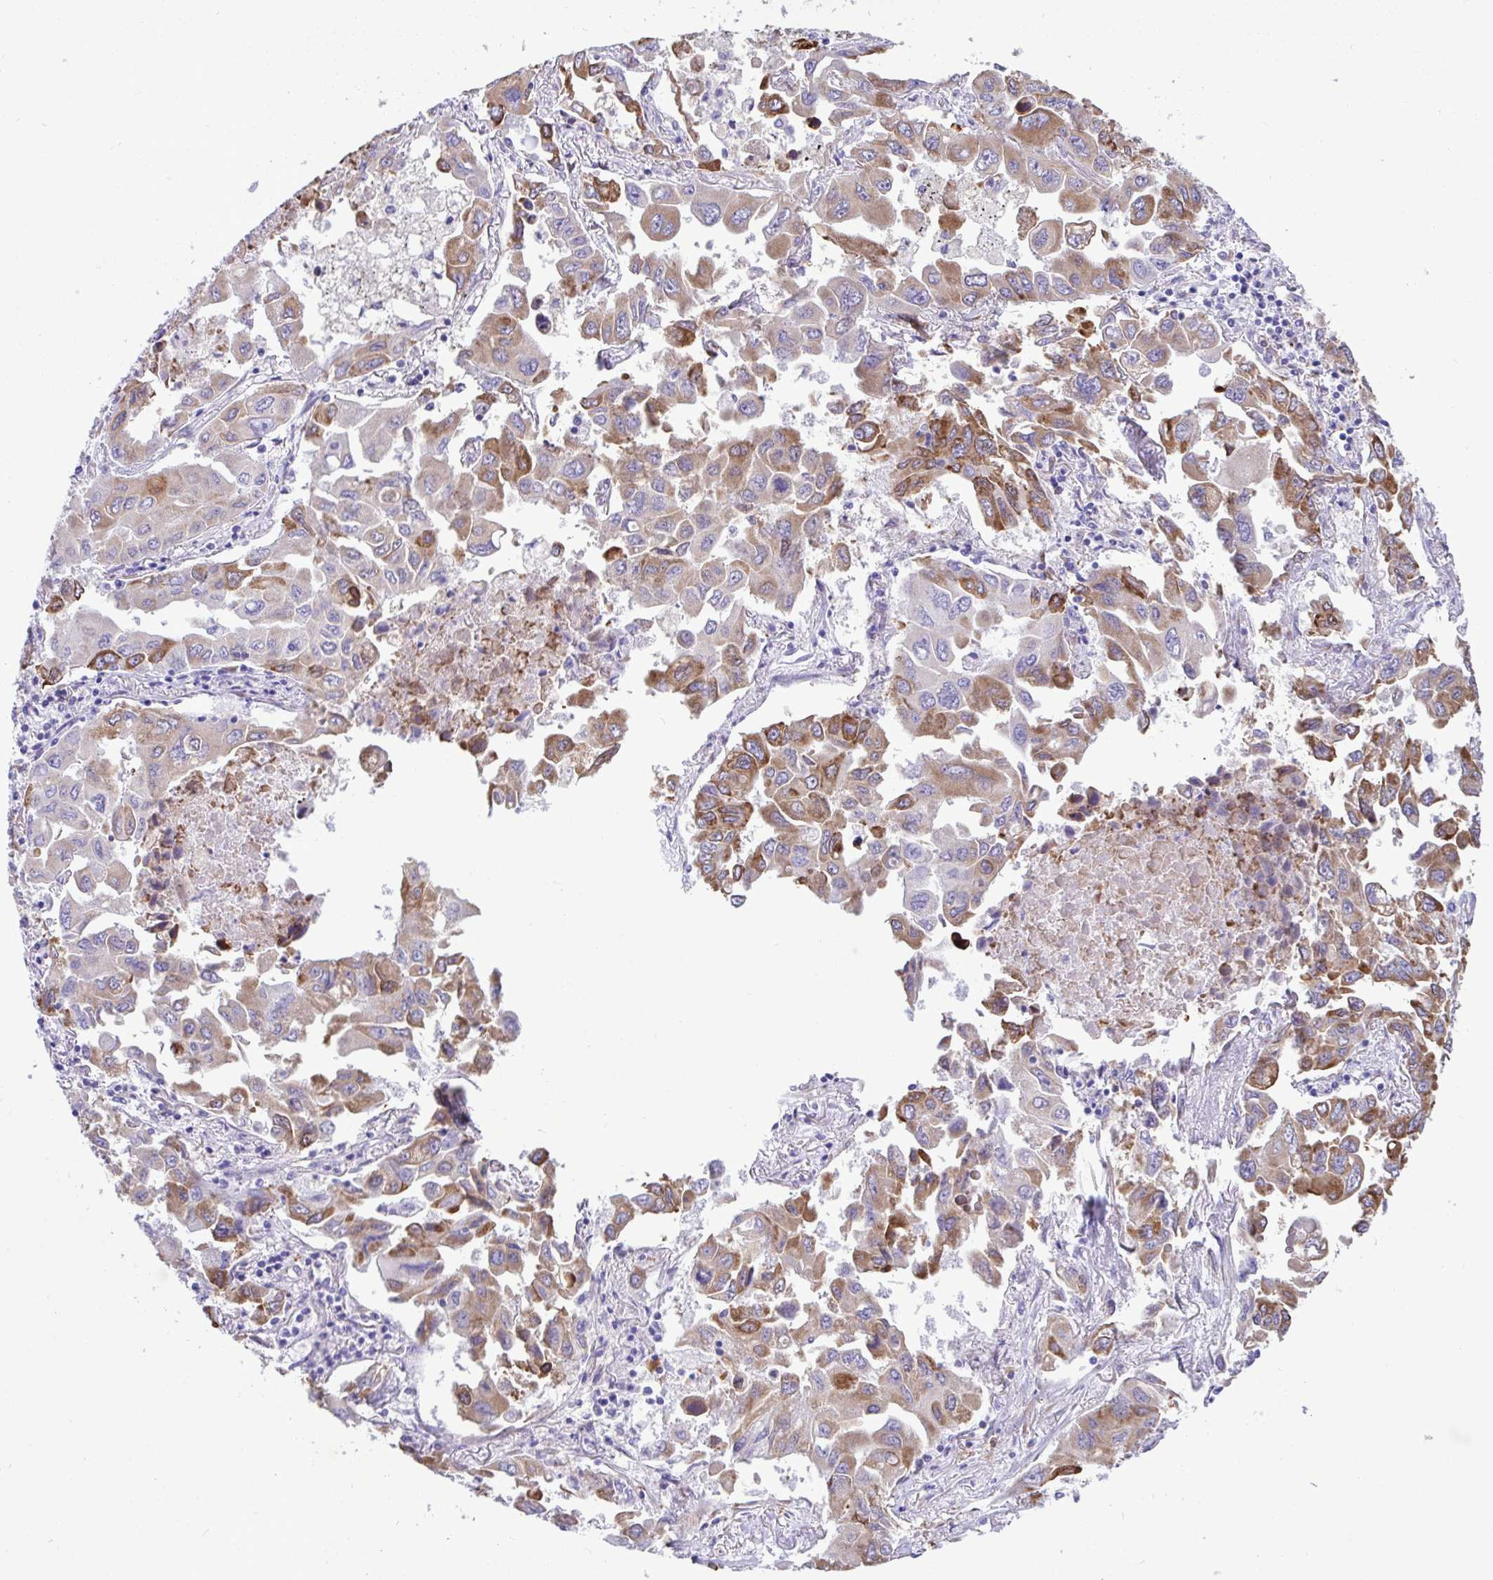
{"staining": {"intensity": "moderate", "quantity": "25%-75%", "location": "cytoplasmic/membranous"}, "tissue": "lung cancer", "cell_type": "Tumor cells", "image_type": "cancer", "snomed": [{"axis": "morphology", "description": "Adenocarcinoma, NOS"}, {"axis": "topography", "description": "Lung"}], "caption": "This is an image of immunohistochemistry (IHC) staining of lung cancer (adenocarcinoma), which shows moderate expression in the cytoplasmic/membranous of tumor cells.", "gene": "ASPH", "patient": {"sex": "male", "age": 64}}